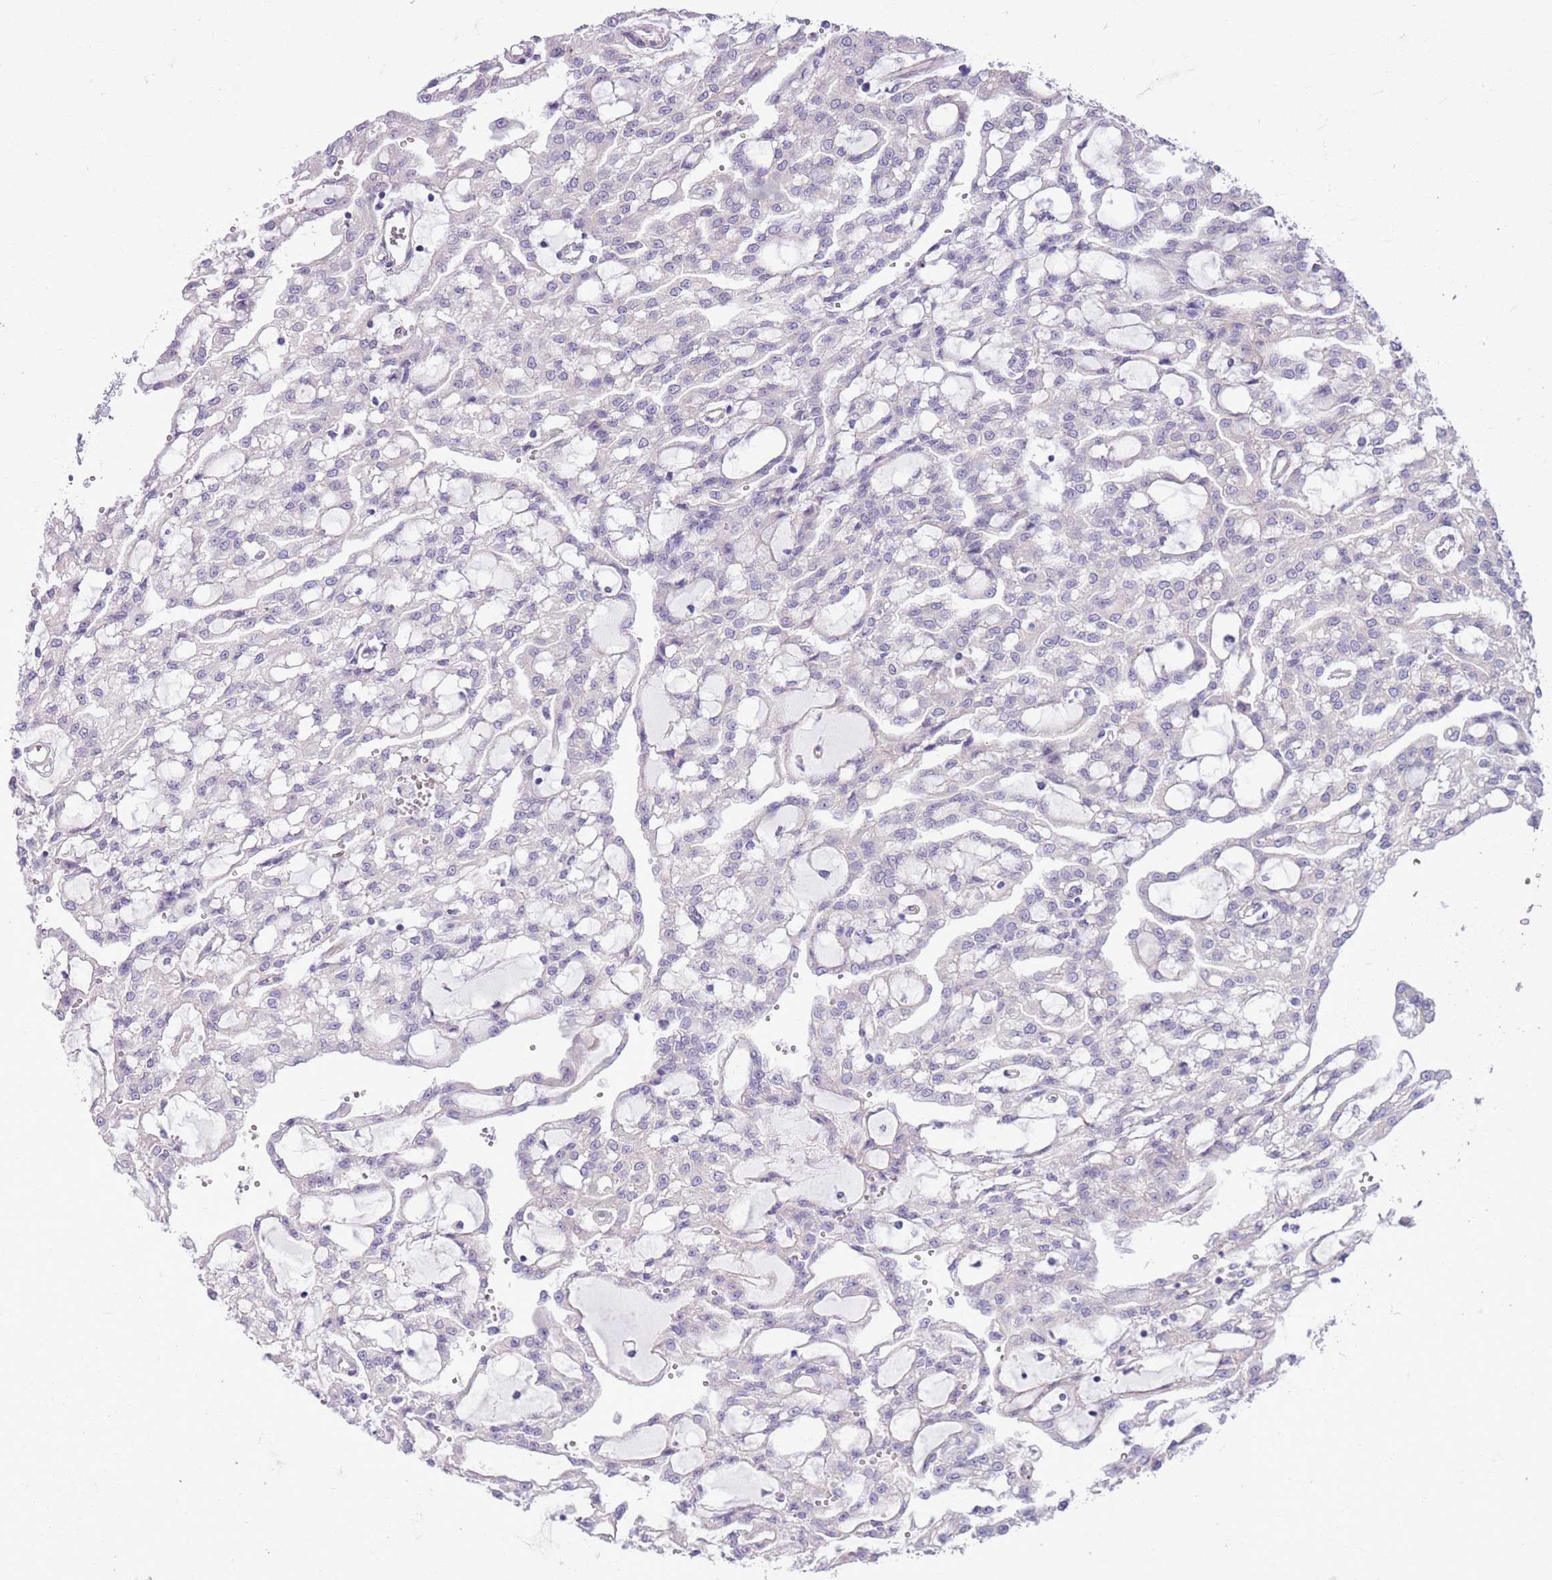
{"staining": {"intensity": "negative", "quantity": "none", "location": "none"}, "tissue": "renal cancer", "cell_type": "Tumor cells", "image_type": "cancer", "snomed": [{"axis": "morphology", "description": "Adenocarcinoma, NOS"}, {"axis": "topography", "description": "Kidney"}], "caption": "Immunohistochemistry photomicrograph of human adenocarcinoma (renal) stained for a protein (brown), which shows no expression in tumor cells.", "gene": "PARP8", "patient": {"sex": "male", "age": 63}}